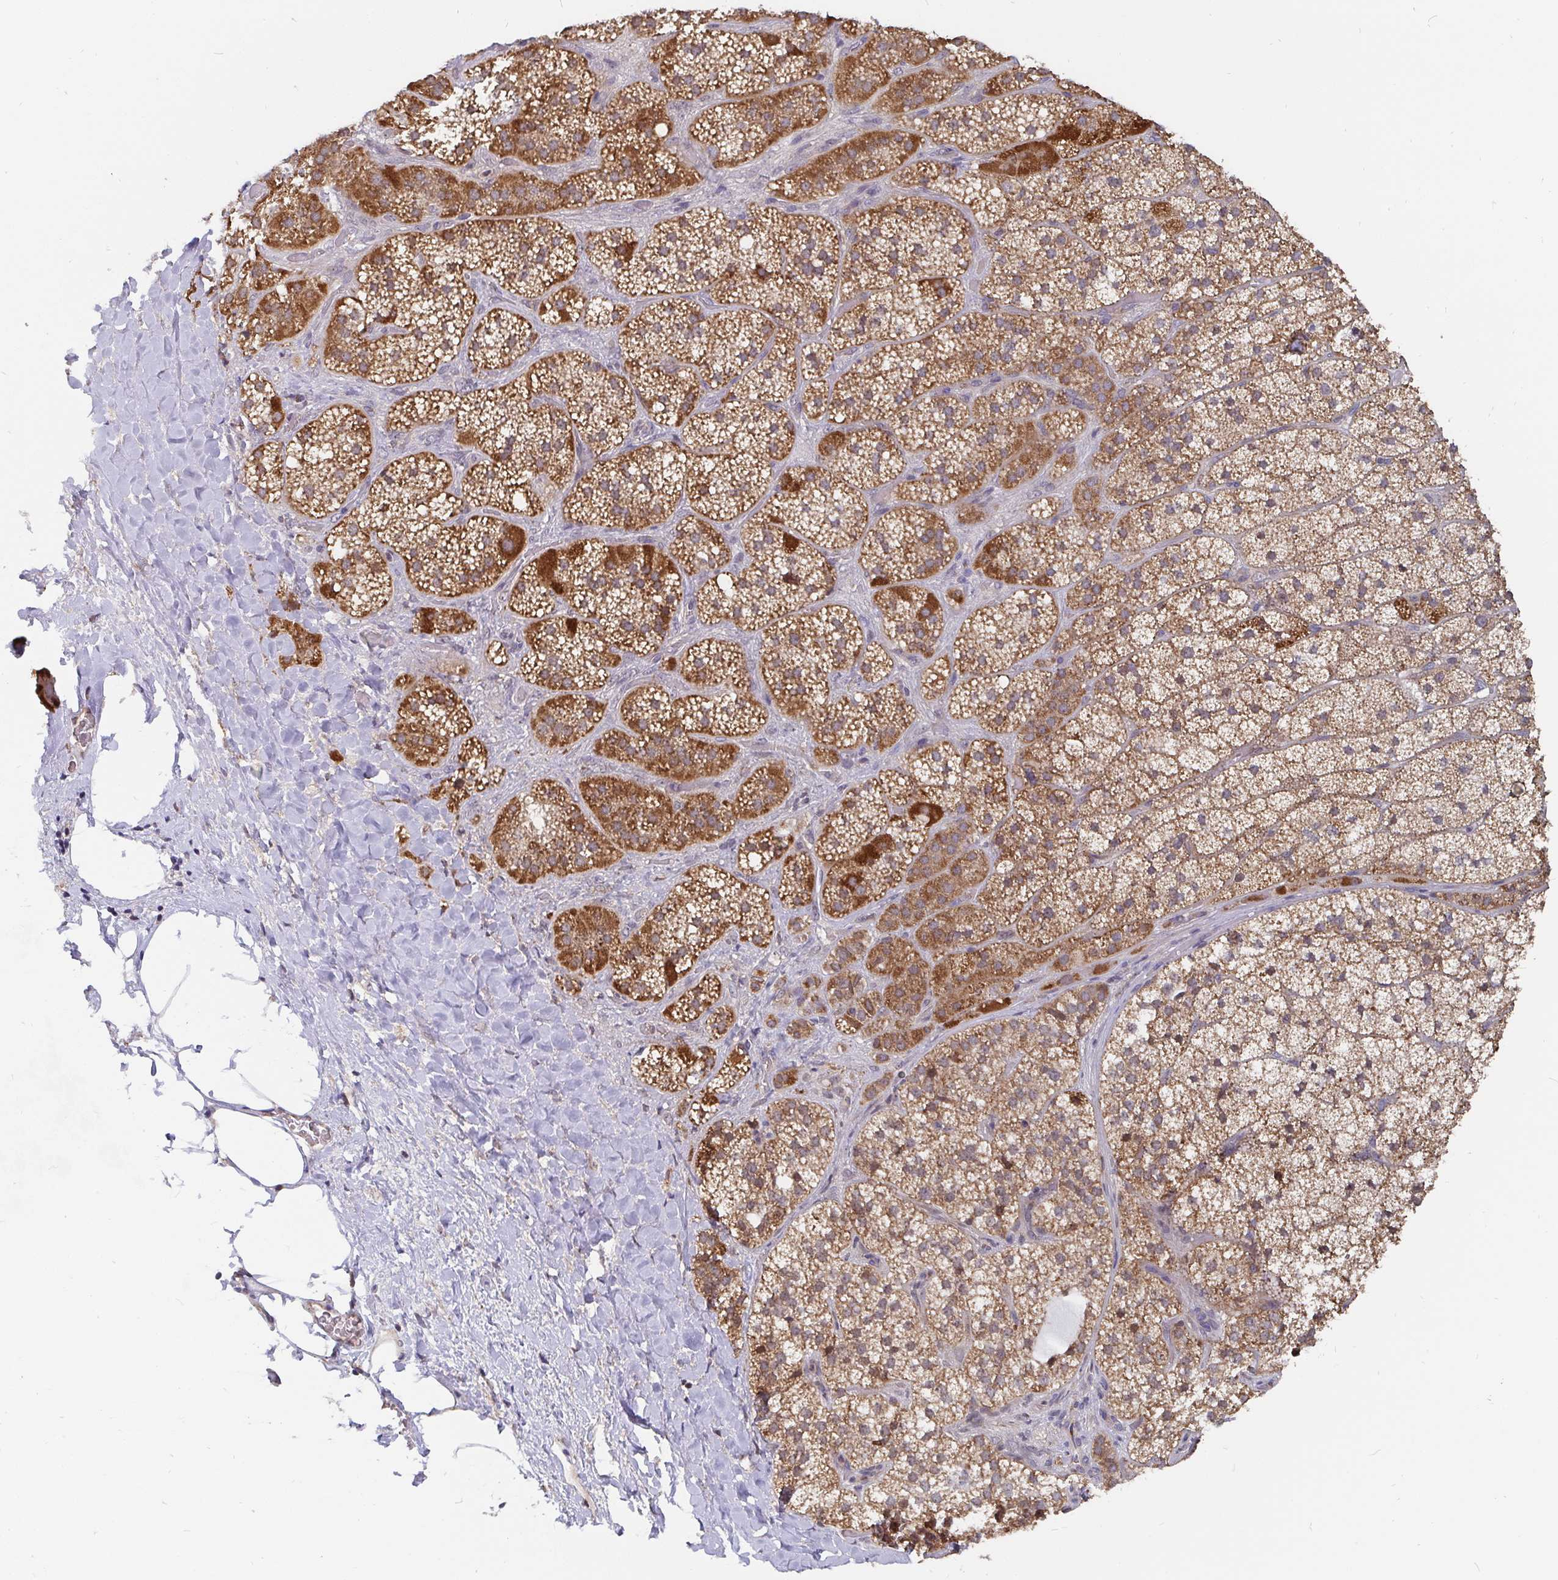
{"staining": {"intensity": "strong", "quantity": ">75%", "location": "cytoplasmic/membranous"}, "tissue": "adrenal gland", "cell_type": "Glandular cells", "image_type": "normal", "snomed": [{"axis": "morphology", "description": "Normal tissue, NOS"}, {"axis": "topography", "description": "Adrenal gland"}], "caption": "A brown stain highlights strong cytoplasmic/membranous positivity of a protein in glandular cells of unremarkable human adrenal gland. The staining was performed using DAB, with brown indicating positive protein expression. Nuclei are stained blue with hematoxylin.", "gene": "PDF", "patient": {"sex": "male", "age": 57}}